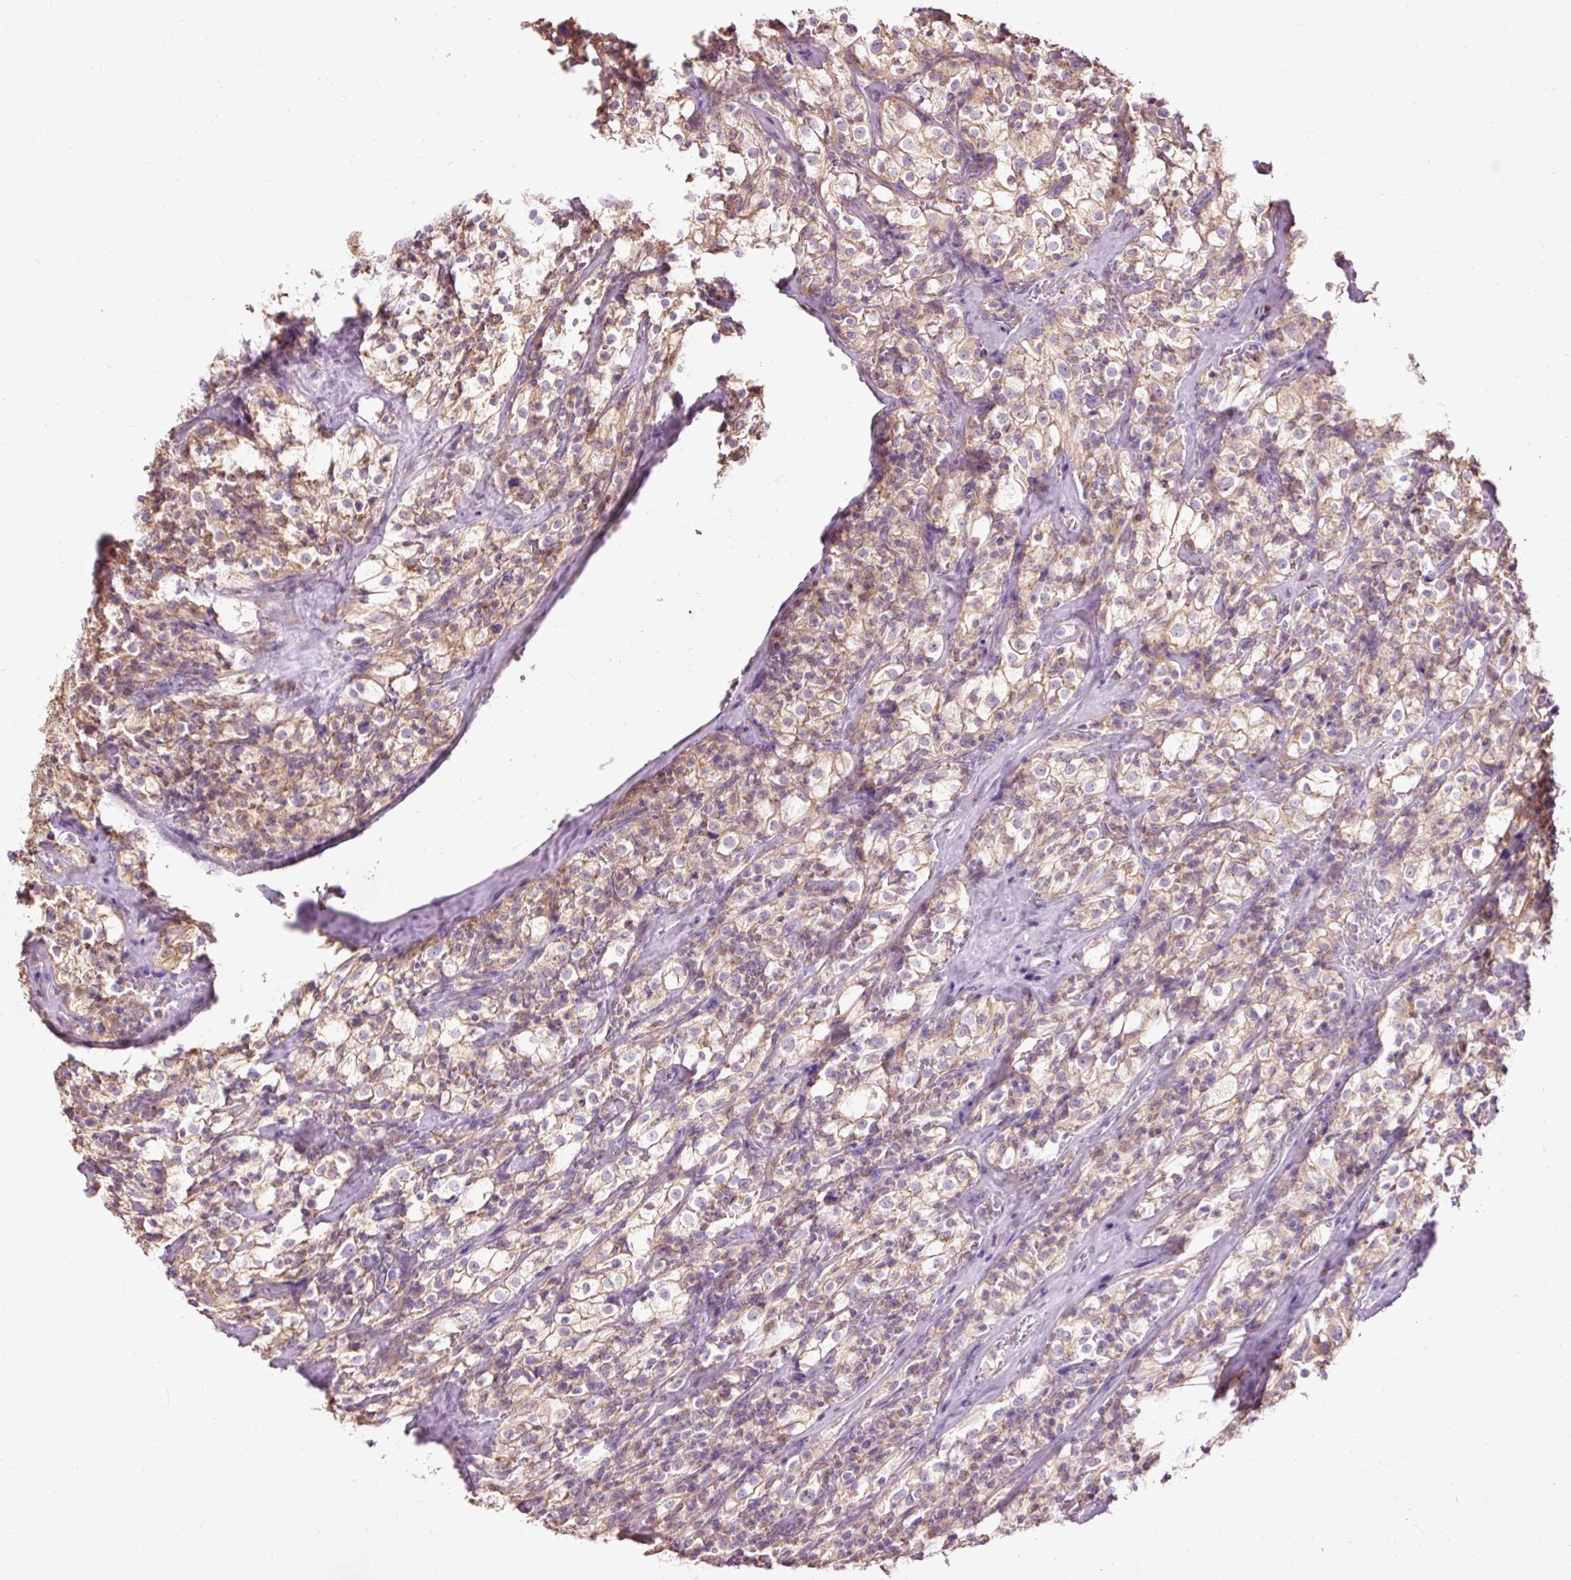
{"staining": {"intensity": "weak", "quantity": ">75%", "location": "cytoplasmic/membranous"}, "tissue": "renal cancer", "cell_type": "Tumor cells", "image_type": "cancer", "snomed": [{"axis": "morphology", "description": "Adenocarcinoma, NOS"}, {"axis": "topography", "description": "Kidney"}], "caption": "Tumor cells show low levels of weak cytoplasmic/membranous expression in approximately >75% of cells in renal adenocarcinoma.", "gene": "PRDX5", "patient": {"sex": "female", "age": 74}}